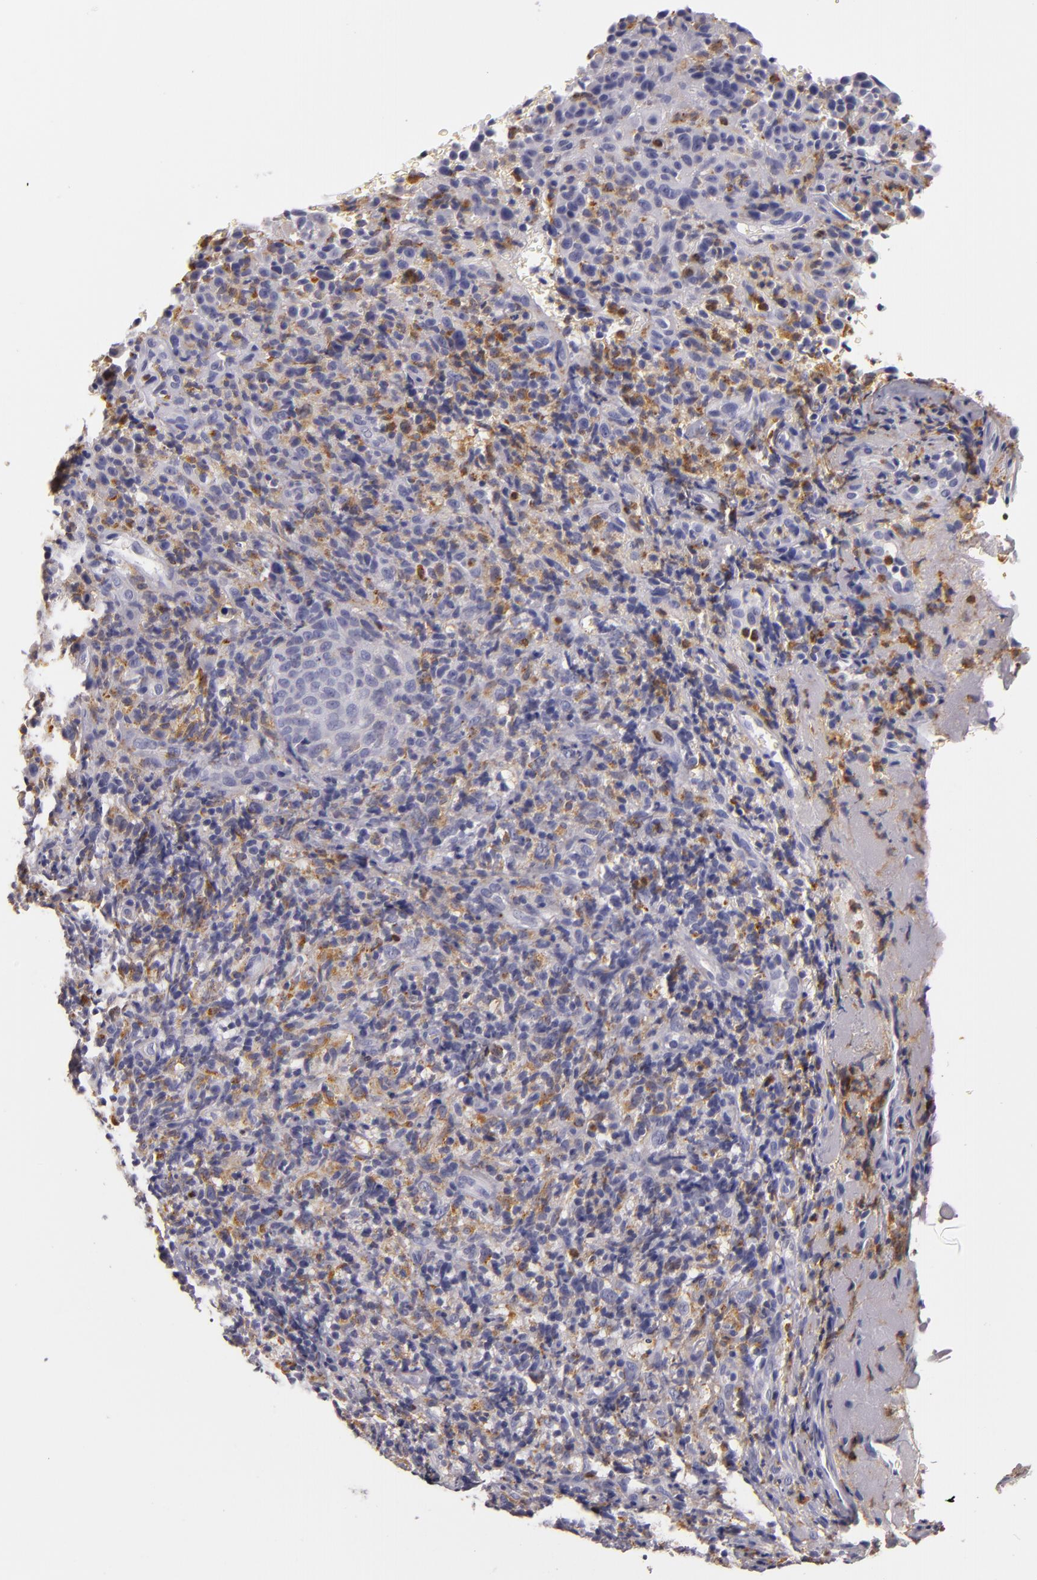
{"staining": {"intensity": "weak", "quantity": "<25%", "location": "cytoplasmic/membranous"}, "tissue": "melanoma", "cell_type": "Tumor cells", "image_type": "cancer", "snomed": [{"axis": "morphology", "description": "Malignant melanoma, NOS"}, {"axis": "topography", "description": "Skin"}], "caption": "Tumor cells are negative for brown protein staining in melanoma. The staining was performed using DAB (3,3'-diaminobenzidine) to visualize the protein expression in brown, while the nuclei were stained in blue with hematoxylin (Magnification: 20x).", "gene": "TLR8", "patient": {"sex": "male", "age": 75}}